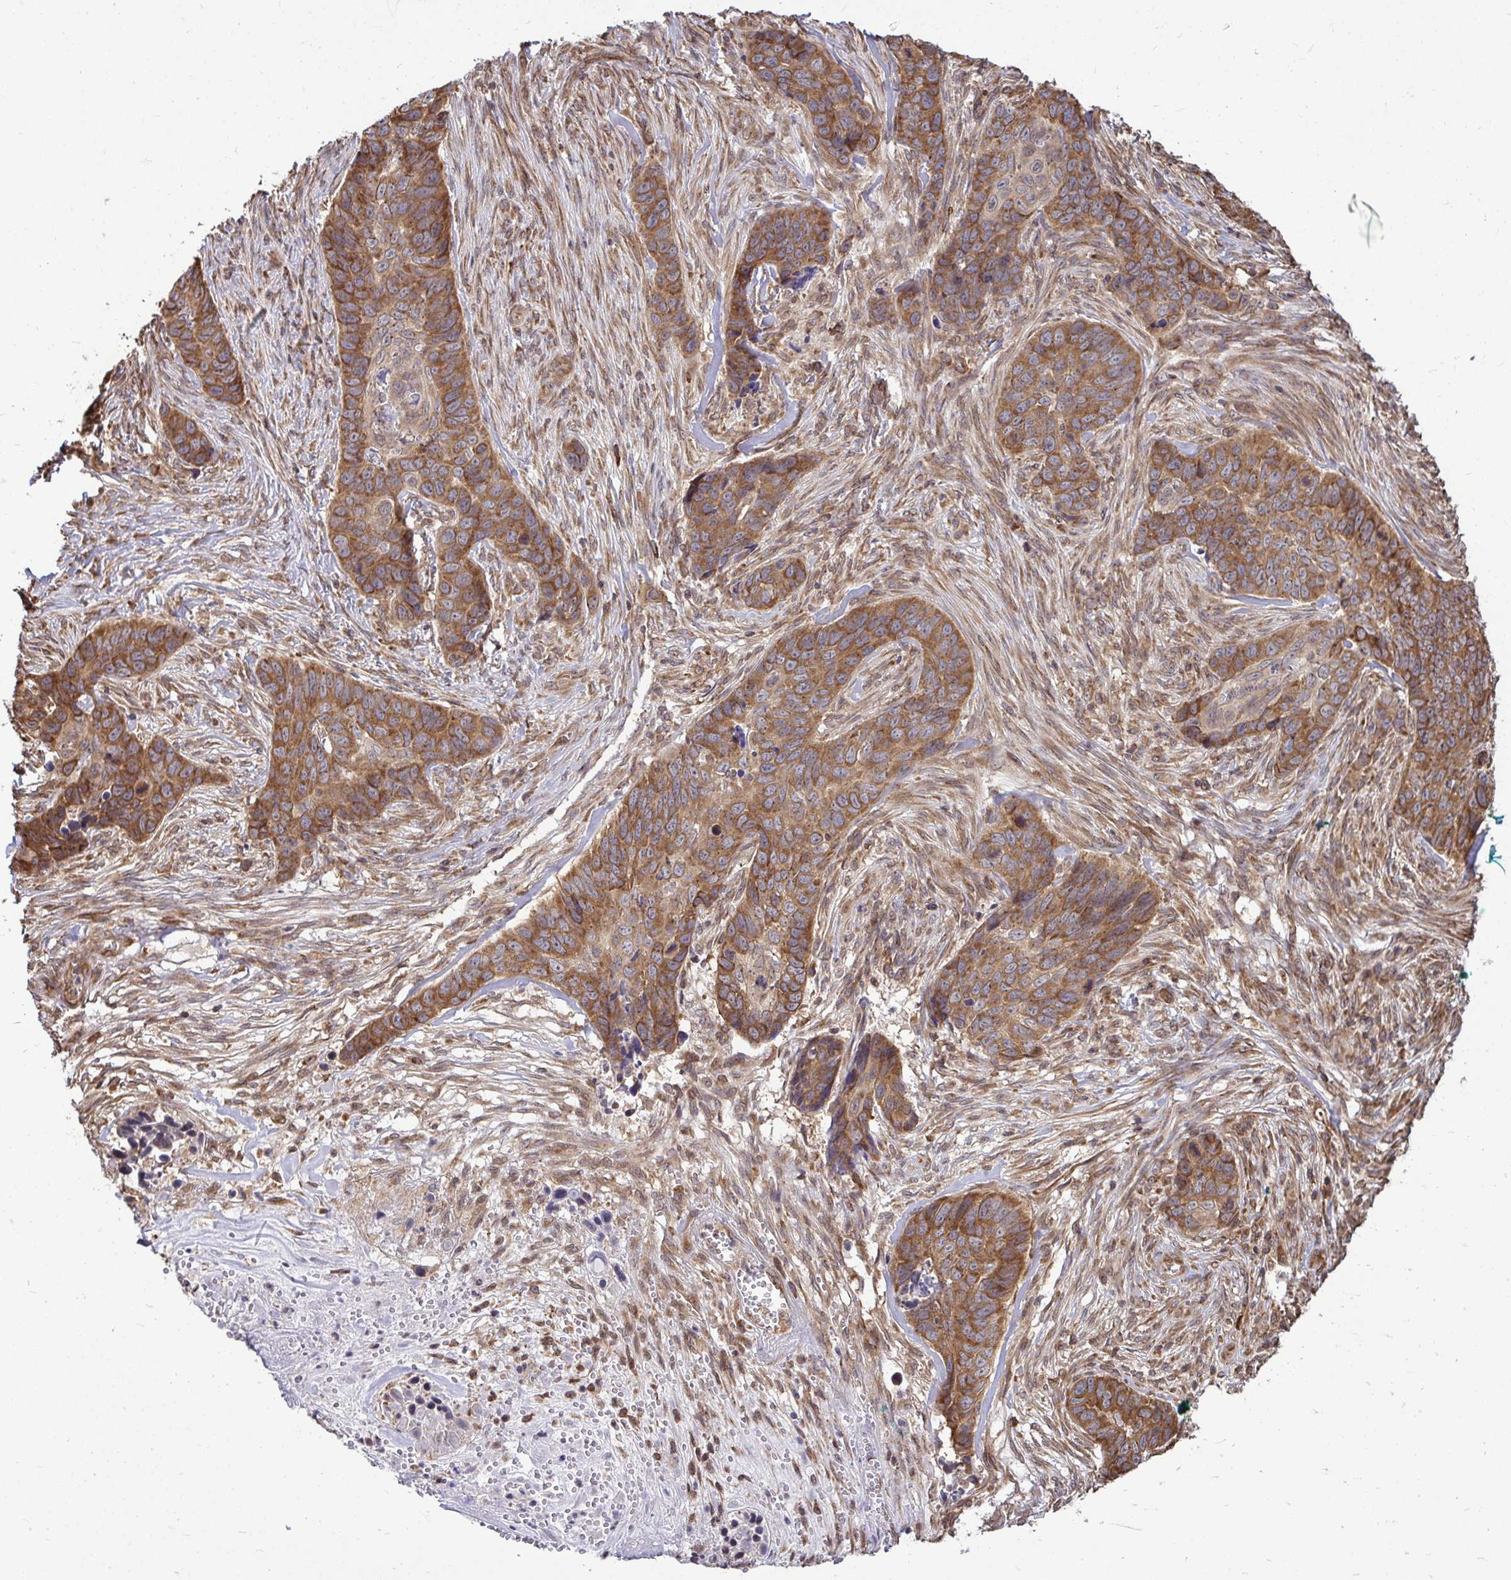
{"staining": {"intensity": "moderate", "quantity": ">75%", "location": "cytoplasmic/membranous"}, "tissue": "skin cancer", "cell_type": "Tumor cells", "image_type": "cancer", "snomed": [{"axis": "morphology", "description": "Basal cell carcinoma"}, {"axis": "topography", "description": "Skin"}], "caption": "This is an image of IHC staining of basal cell carcinoma (skin), which shows moderate staining in the cytoplasmic/membranous of tumor cells.", "gene": "FMR1", "patient": {"sex": "female", "age": 82}}